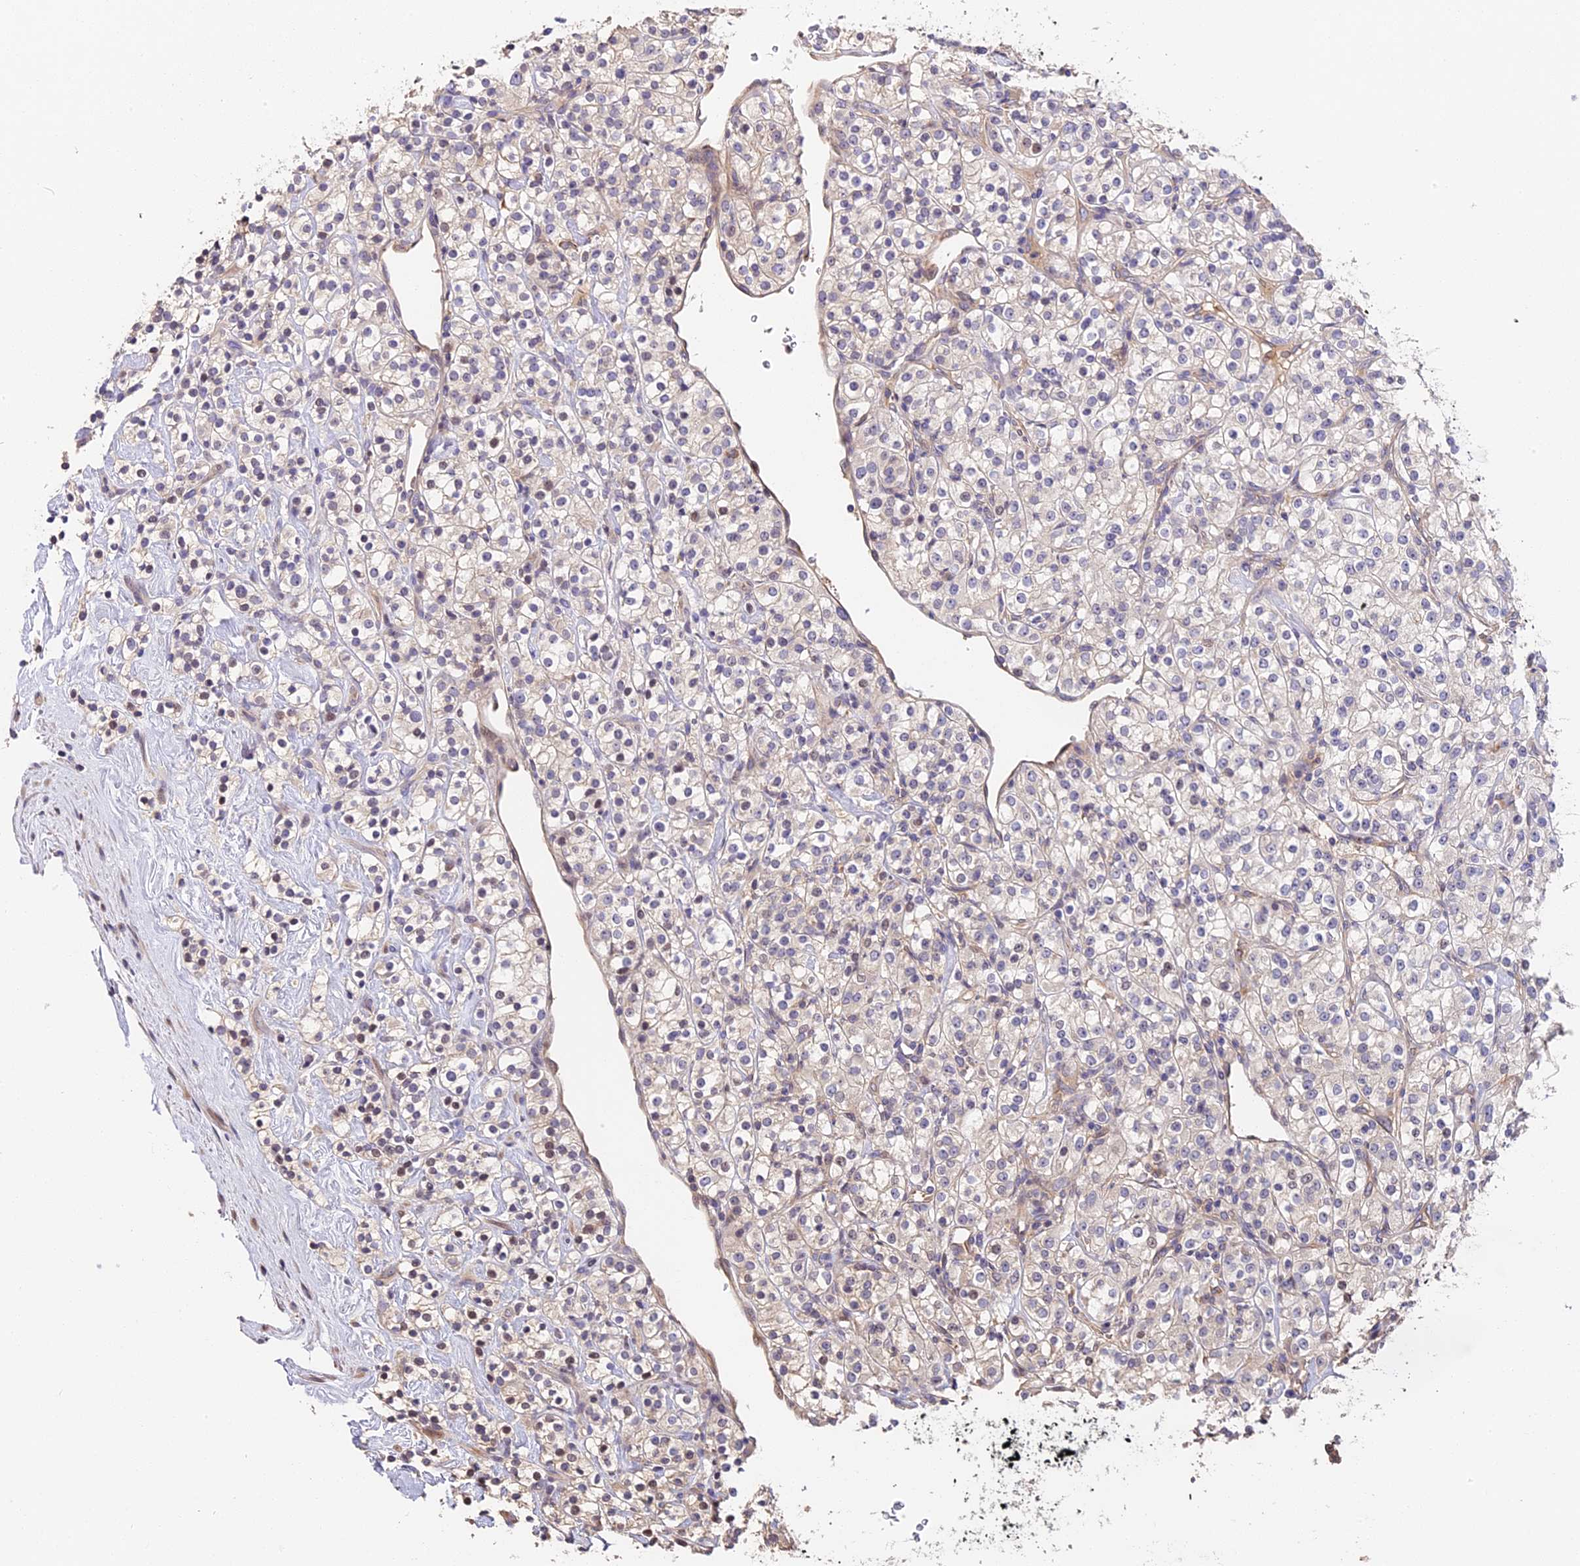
{"staining": {"intensity": "negative", "quantity": "none", "location": "none"}, "tissue": "renal cancer", "cell_type": "Tumor cells", "image_type": "cancer", "snomed": [{"axis": "morphology", "description": "Adenocarcinoma, NOS"}, {"axis": "topography", "description": "Kidney"}], "caption": "High magnification brightfield microscopy of renal adenocarcinoma stained with DAB (3,3'-diaminobenzidine) (brown) and counterstained with hematoxylin (blue): tumor cells show no significant staining. (Stains: DAB immunohistochemistry (IHC) with hematoxylin counter stain, Microscopy: brightfield microscopy at high magnification).", "gene": "ARHGAP17", "patient": {"sex": "male", "age": 77}}